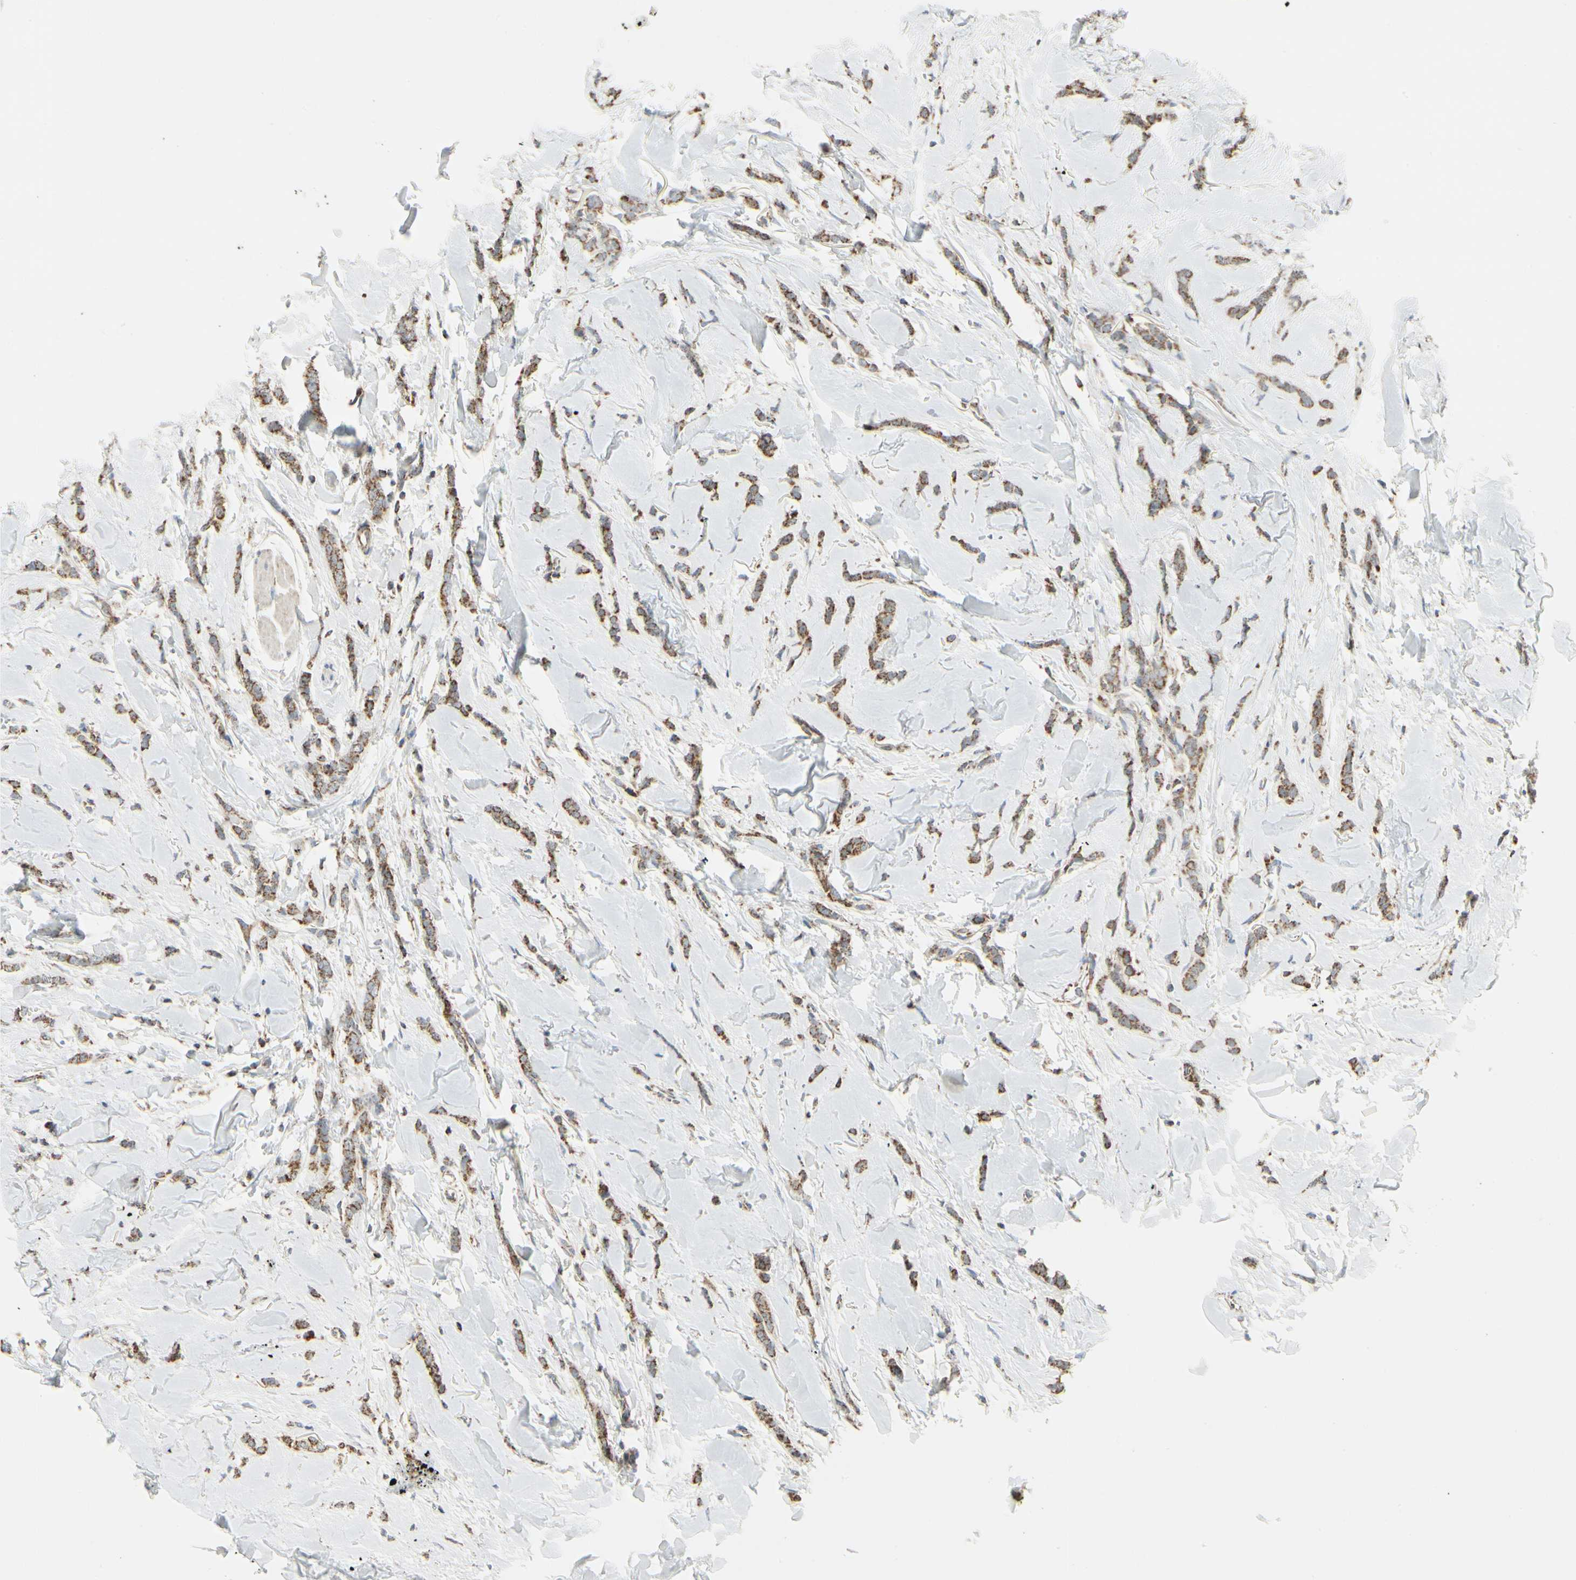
{"staining": {"intensity": "moderate", "quantity": ">75%", "location": "cytoplasmic/membranous"}, "tissue": "breast cancer", "cell_type": "Tumor cells", "image_type": "cancer", "snomed": [{"axis": "morphology", "description": "Lobular carcinoma"}, {"axis": "topography", "description": "Skin"}, {"axis": "topography", "description": "Breast"}], "caption": "Immunohistochemical staining of lobular carcinoma (breast) exhibits medium levels of moderate cytoplasmic/membranous expression in approximately >75% of tumor cells. (IHC, brightfield microscopy, high magnification).", "gene": "ANKS6", "patient": {"sex": "female", "age": 46}}